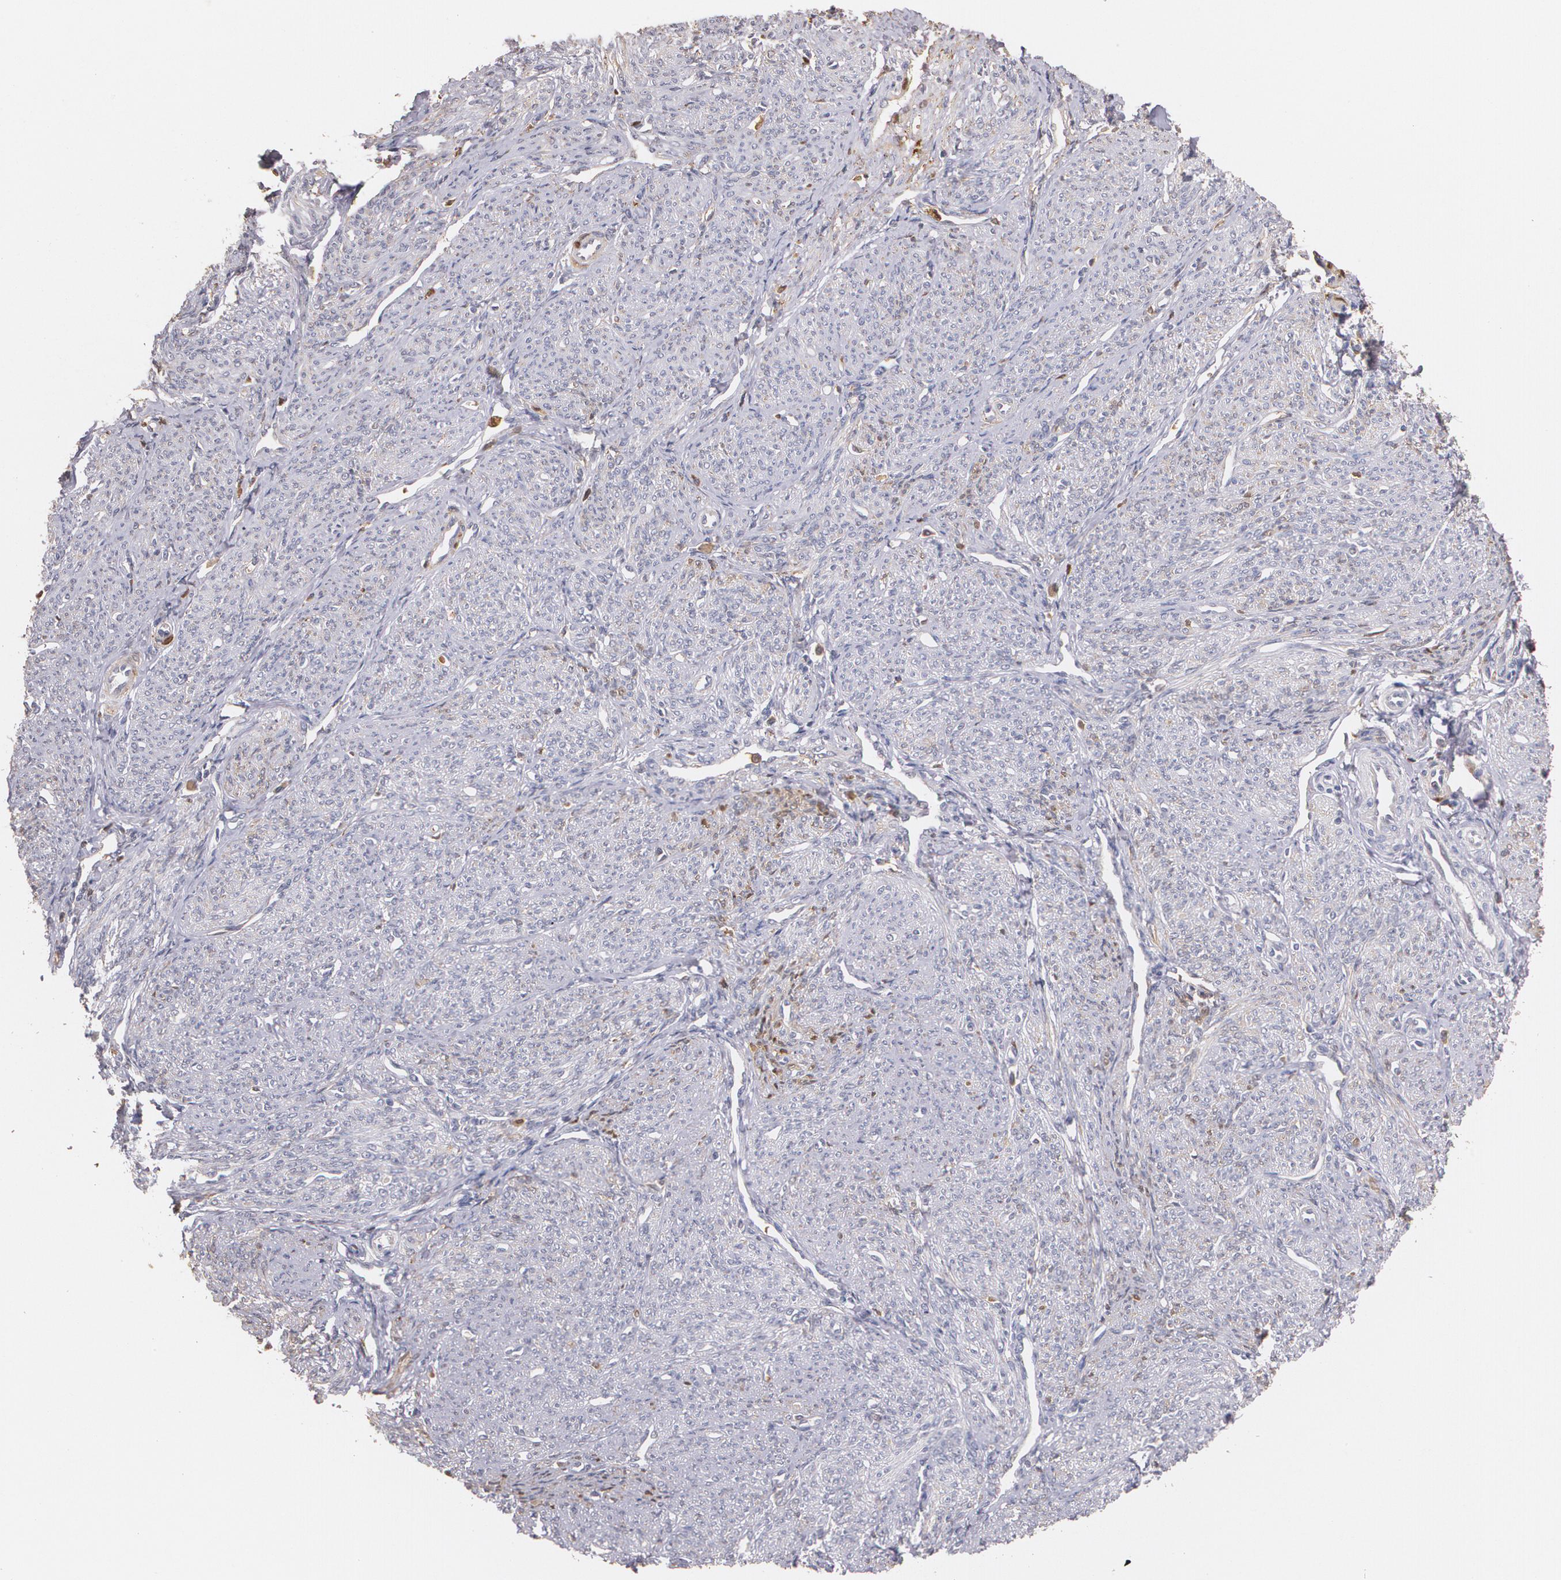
{"staining": {"intensity": "weak", "quantity": ">75%", "location": "cytoplasmic/membranous"}, "tissue": "smooth muscle", "cell_type": "Smooth muscle cells", "image_type": "normal", "snomed": [{"axis": "morphology", "description": "Normal tissue, NOS"}, {"axis": "topography", "description": "Cervix"}, {"axis": "topography", "description": "Endometrium"}], "caption": "Smooth muscle stained for a protein displays weak cytoplasmic/membranous positivity in smooth muscle cells. The staining was performed using DAB (3,3'-diaminobenzidine) to visualize the protein expression in brown, while the nuclei were stained in blue with hematoxylin (Magnification: 20x).", "gene": "PTS", "patient": {"sex": "female", "age": 65}}